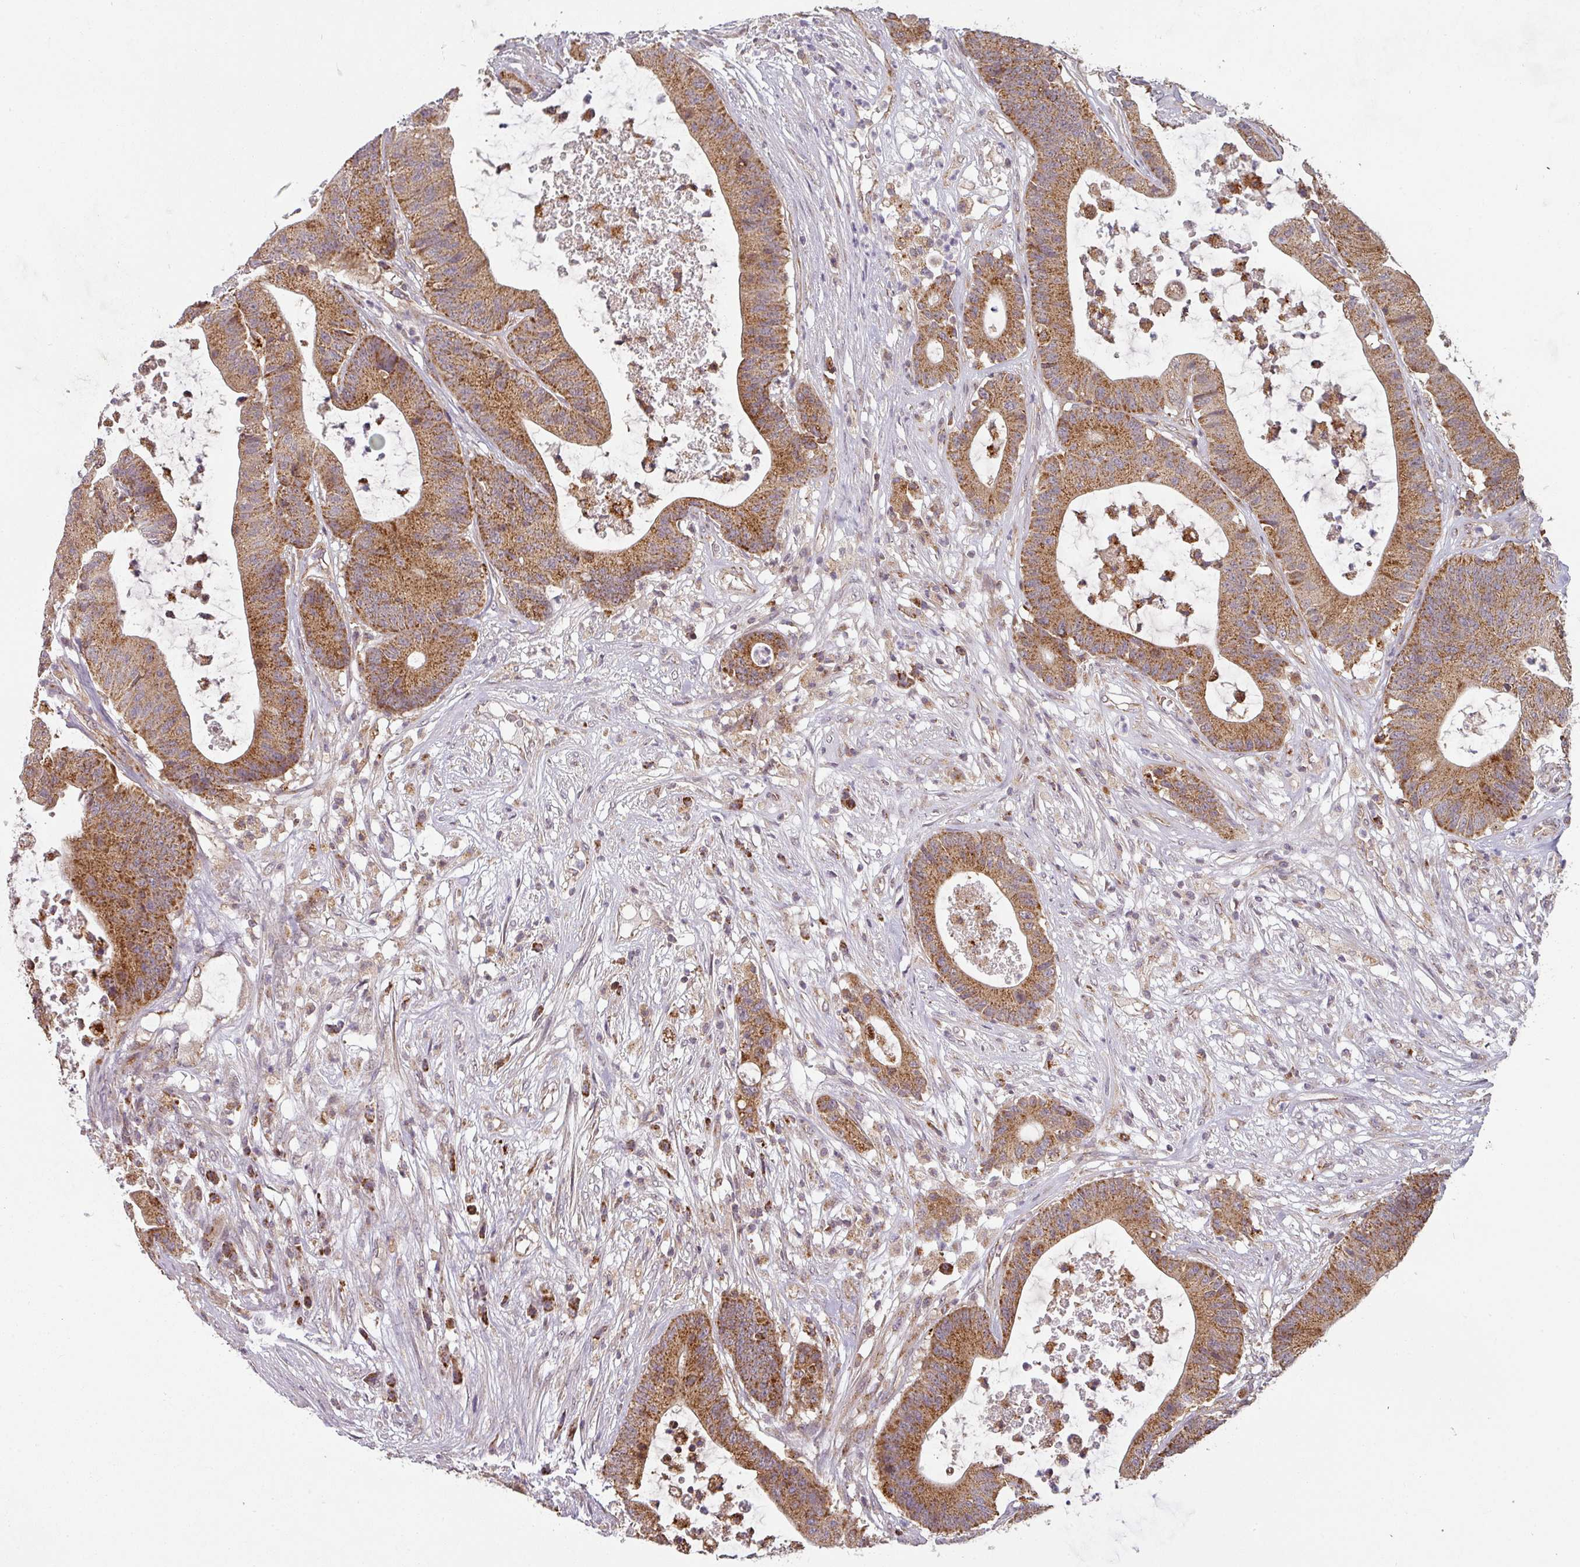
{"staining": {"intensity": "moderate", "quantity": ">75%", "location": "cytoplasmic/membranous"}, "tissue": "colorectal cancer", "cell_type": "Tumor cells", "image_type": "cancer", "snomed": [{"axis": "morphology", "description": "Adenocarcinoma, NOS"}, {"axis": "topography", "description": "Colon"}], "caption": "High-power microscopy captured an immunohistochemistry micrograph of colorectal adenocarcinoma, revealing moderate cytoplasmic/membranous positivity in approximately >75% of tumor cells.", "gene": "MRPS16", "patient": {"sex": "female", "age": 84}}